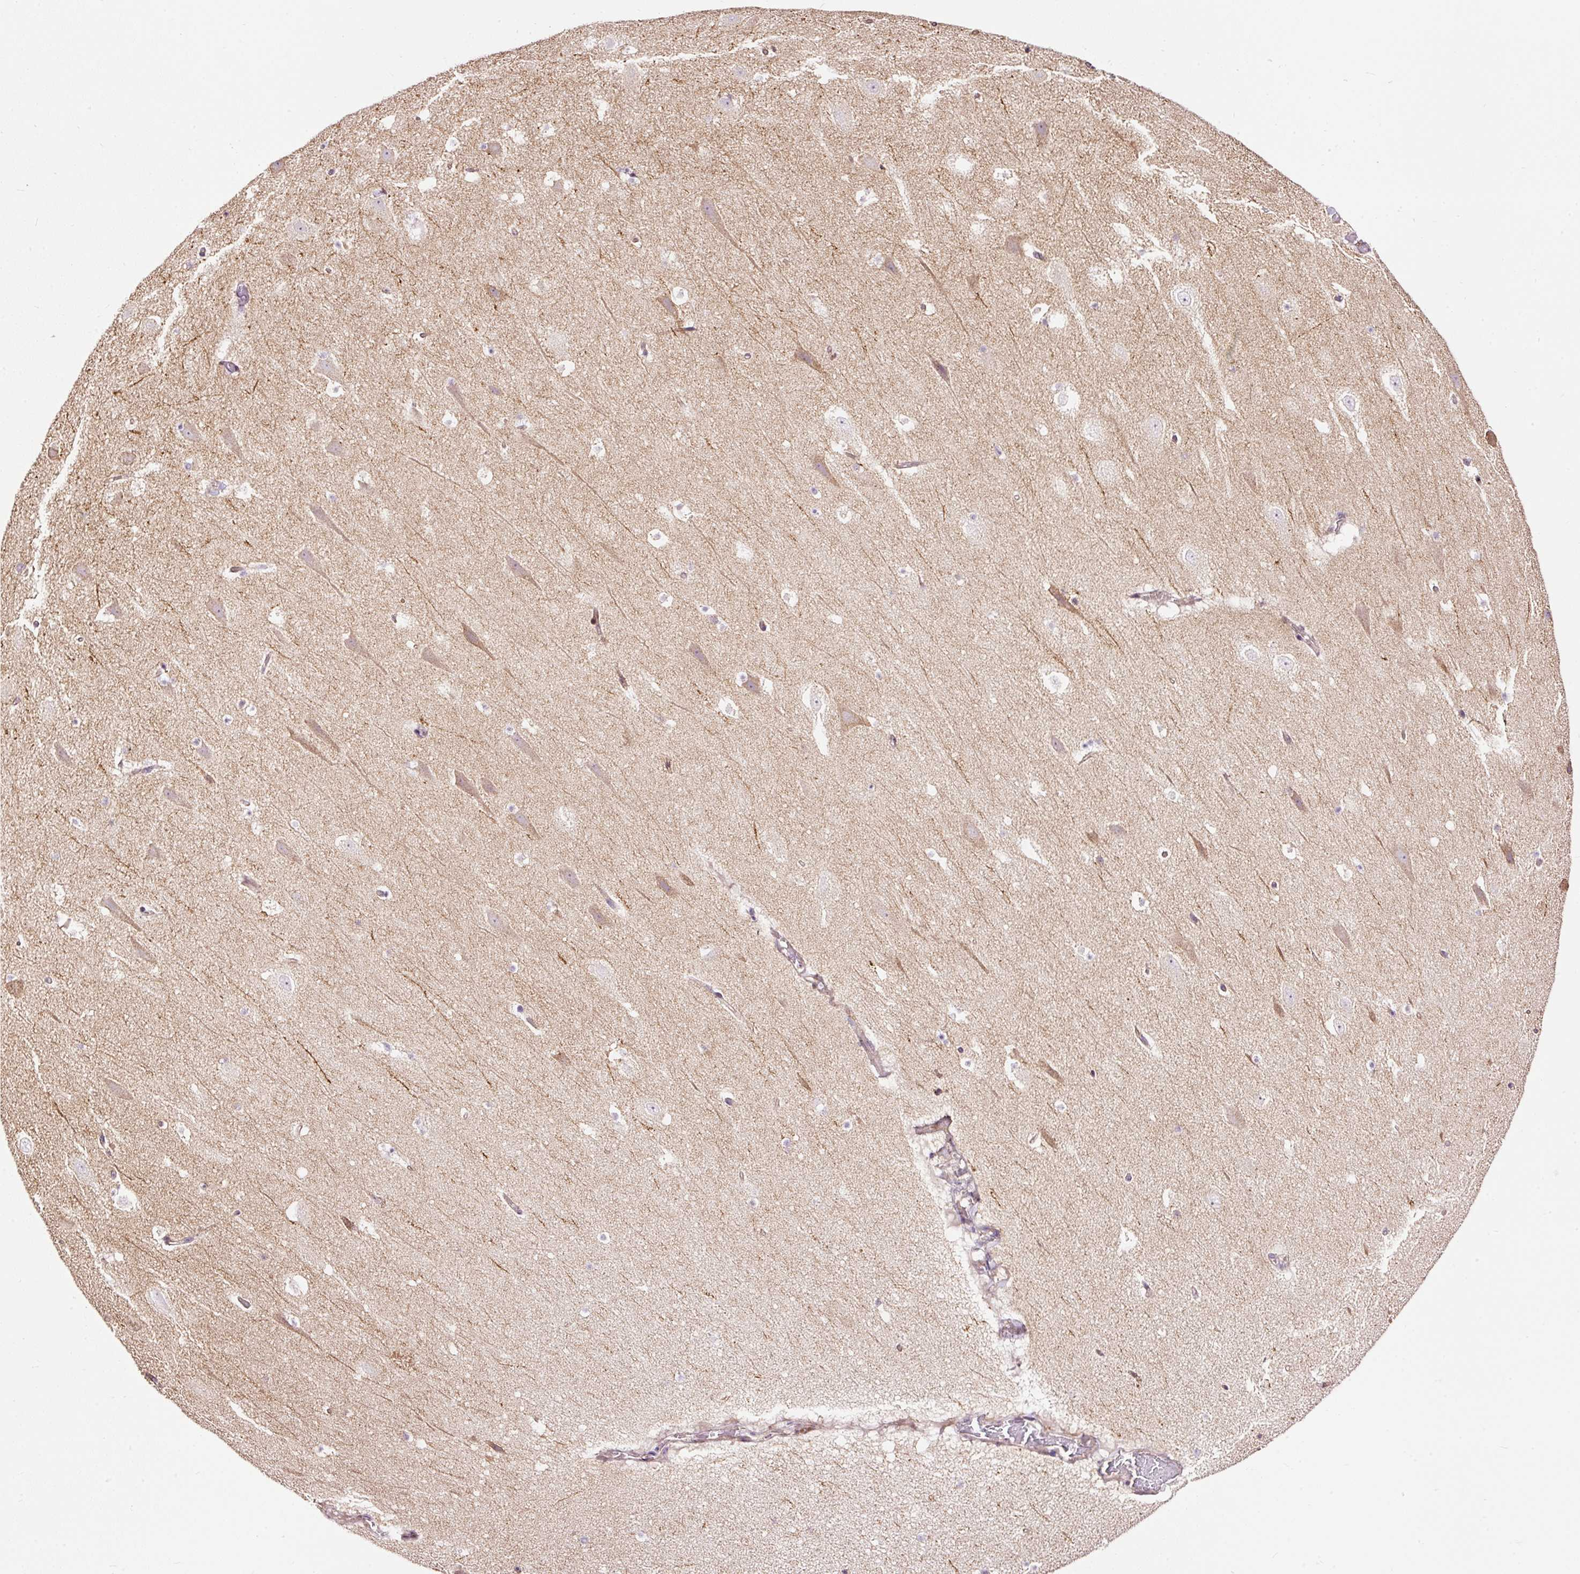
{"staining": {"intensity": "negative", "quantity": "none", "location": "none"}, "tissue": "hippocampus", "cell_type": "Glial cells", "image_type": "normal", "snomed": [{"axis": "morphology", "description": "Normal tissue, NOS"}, {"axis": "topography", "description": "Hippocampus"}], "caption": "Human hippocampus stained for a protein using IHC exhibits no positivity in glial cells.", "gene": "BOLA3", "patient": {"sex": "male", "age": 37}}